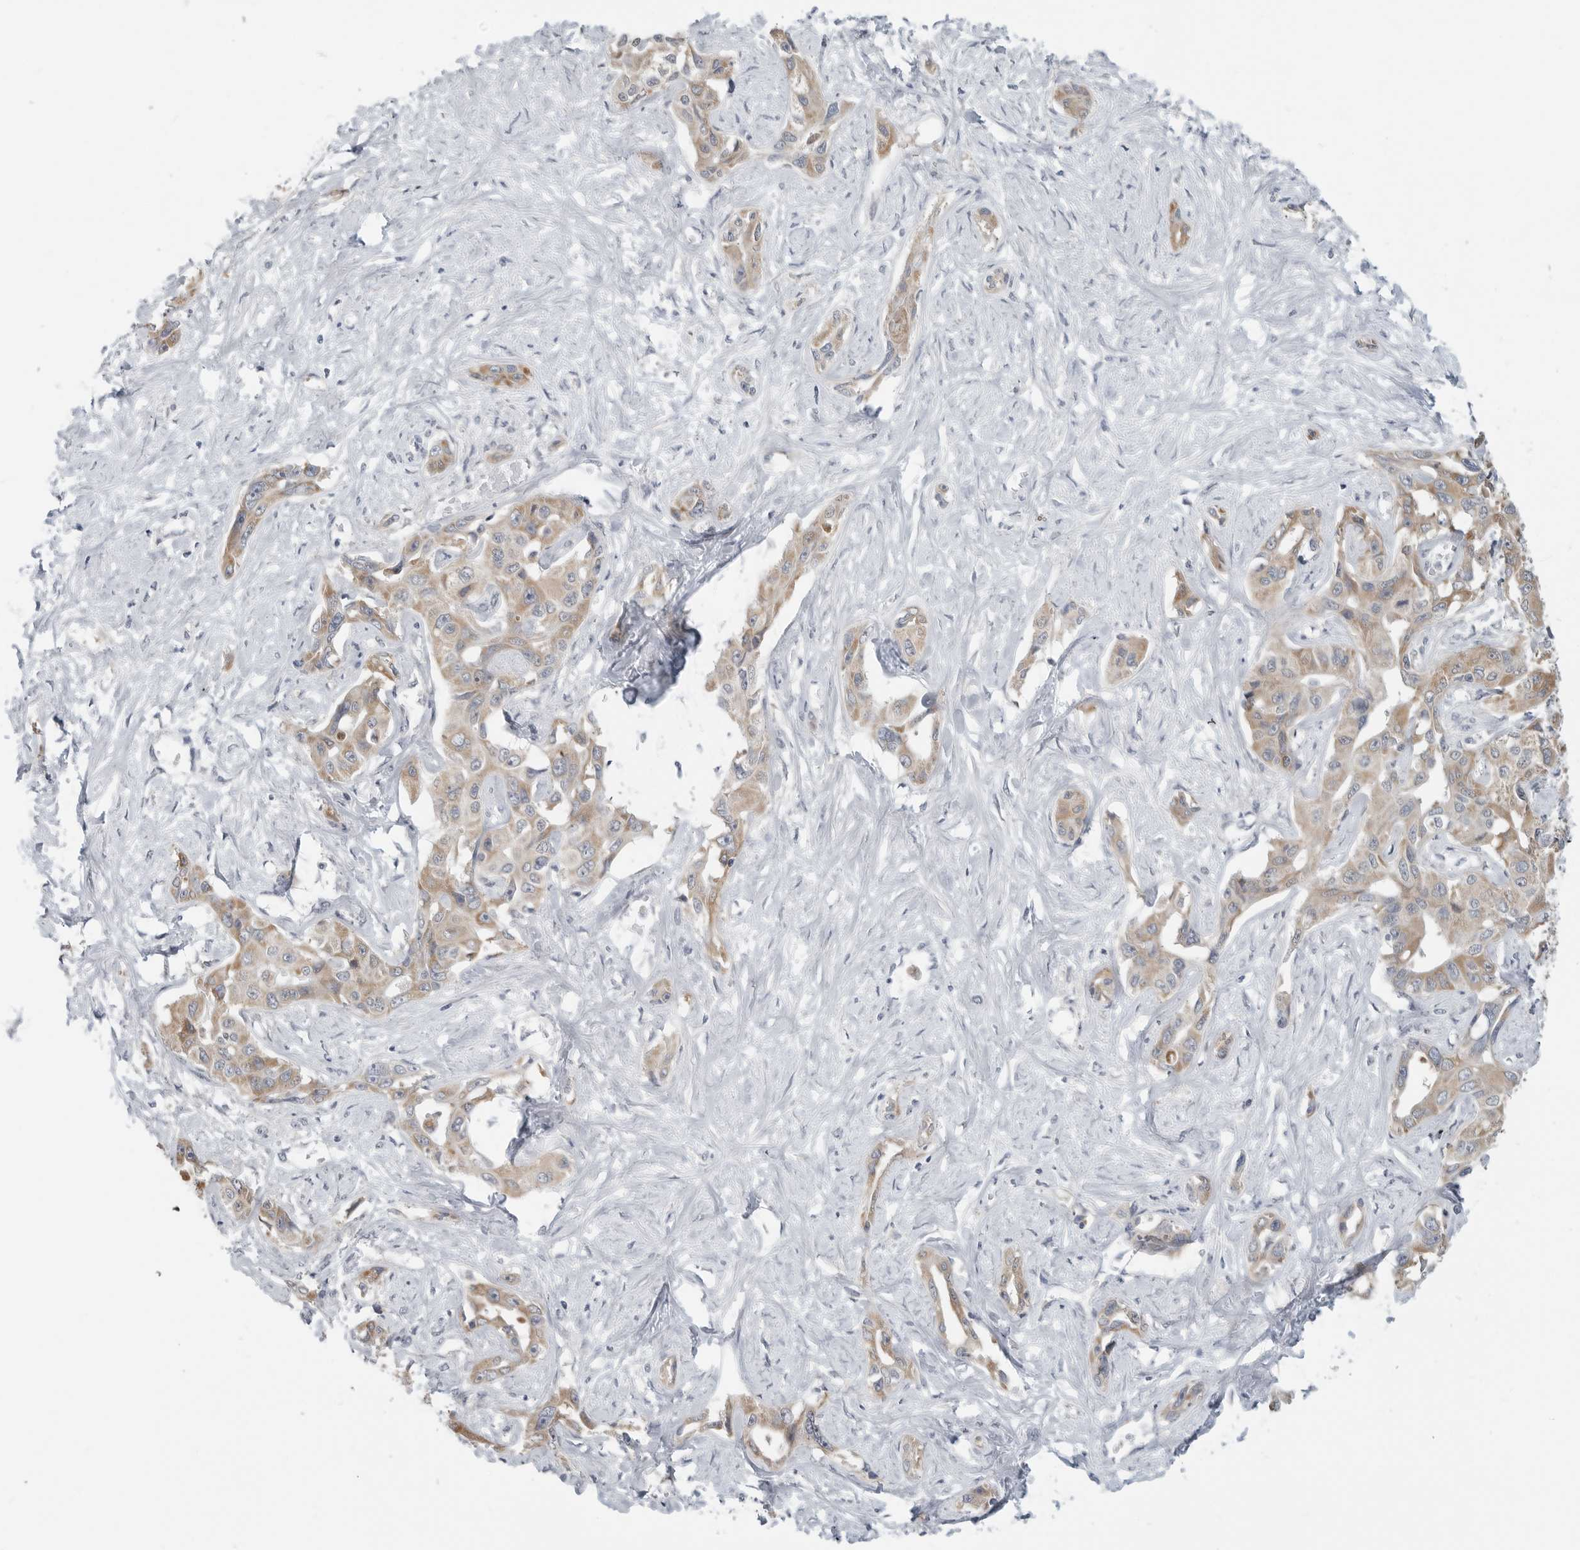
{"staining": {"intensity": "moderate", "quantity": ">75%", "location": "cytoplasmic/membranous"}, "tissue": "liver cancer", "cell_type": "Tumor cells", "image_type": "cancer", "snomed": [{"axis": "morphology", "description": "Cholangiocarcinoma"}, {"axis": "topography", "description": "Liver"}], "caption": "Protein expression analysis of human cholangiocarcinoma (liver) reveals moderate cytoplasmic/membranous staining in approximately >75% of tumor cells.", "gene": "IL12RB2", "patient": {"sex": "male", "age": 59}}